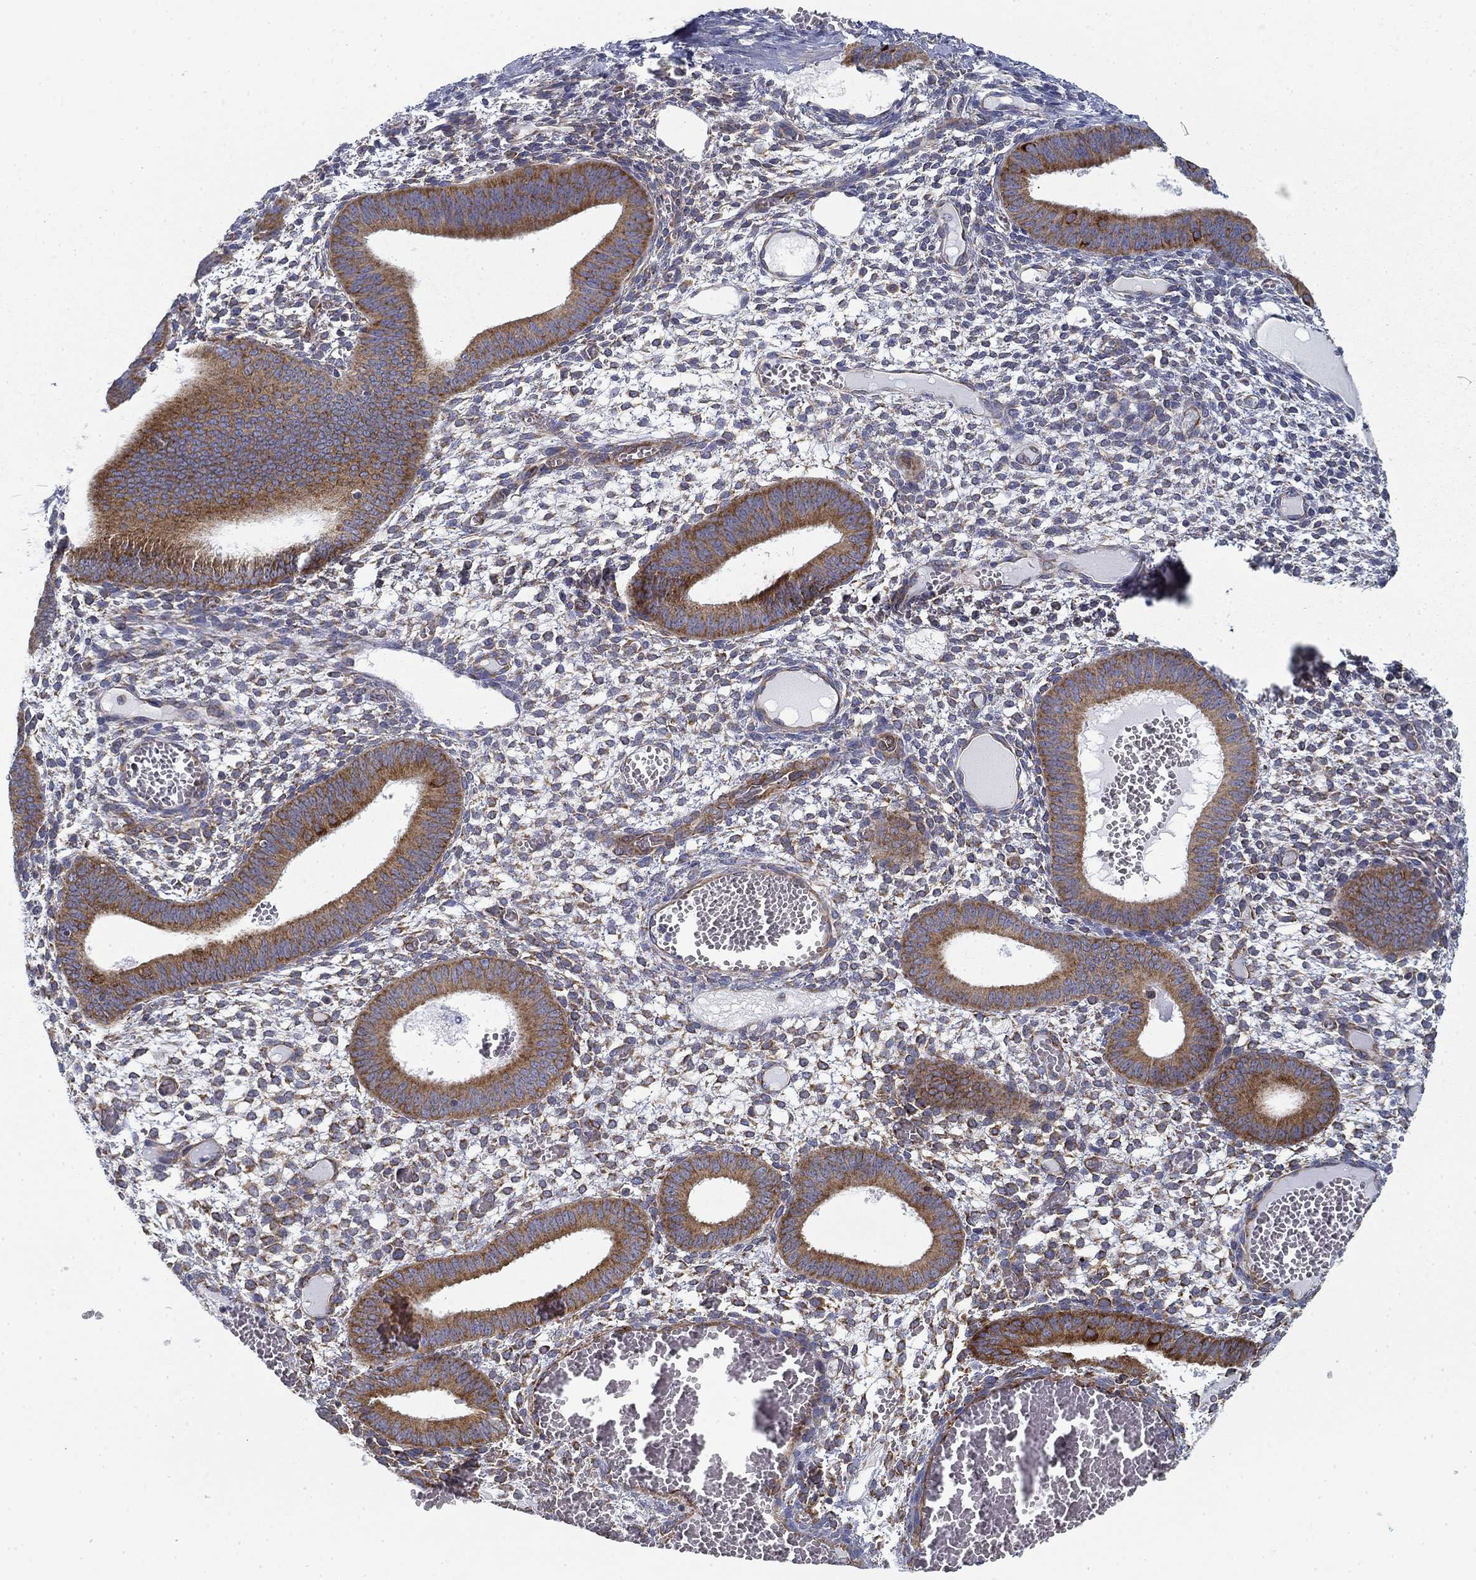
{"staining": {"intensity": "negative", "quantity": "none", "location": "none"}, "tissue": "endometrium", "cell_type": "Cells in endometrial stroma", "image_type": "normal", "snomed": [{"axis": "morphology", "description": "Normal tissue, NOS"}, {"axis": "topography", "description": "Endometrium"}], "caption": "Immunohistochemistry (IHC) of benign endometrium exhibits no expression in cells in endometrial stroma.", "gene": "FXR1", "patient": {"sex": "female", "age": 42}}